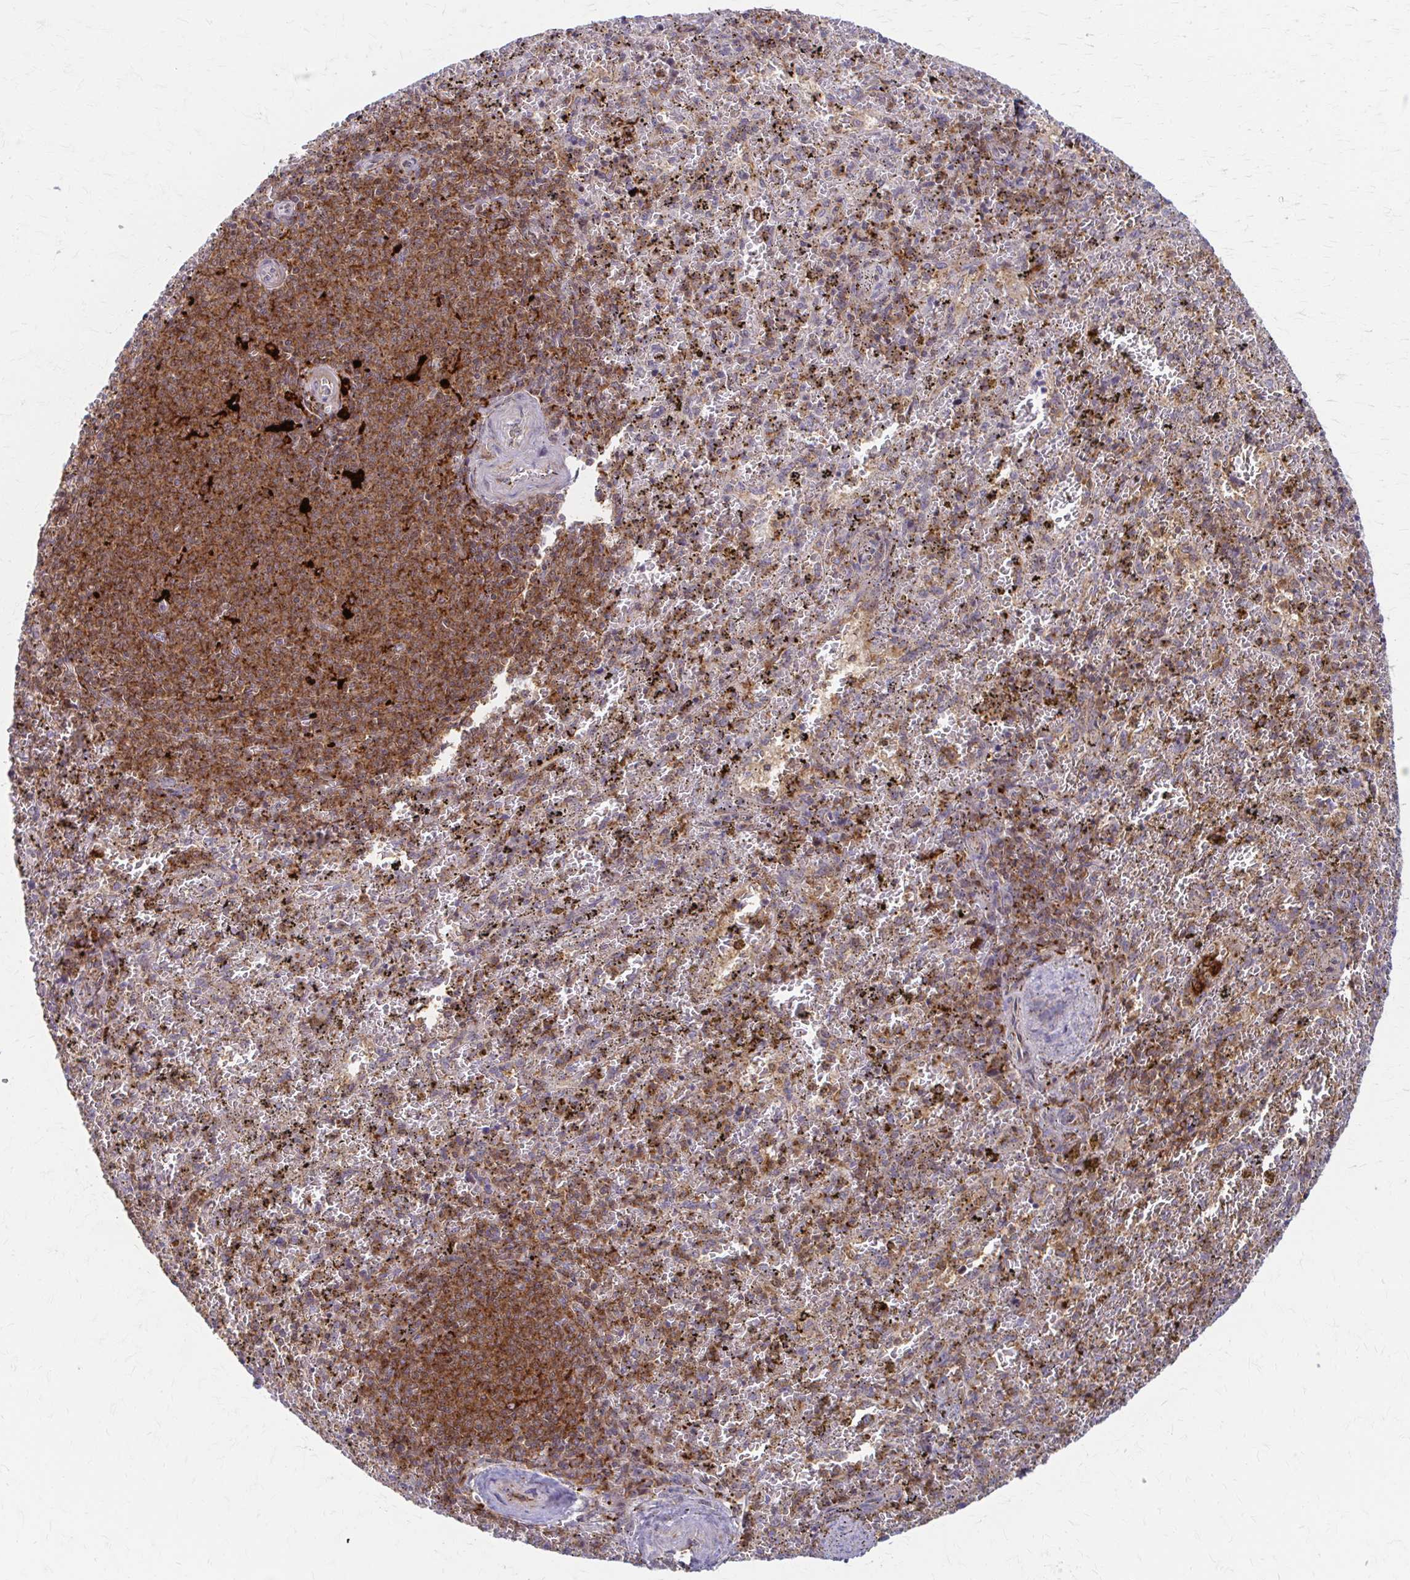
{"staining": {"intensity": "weak", "quantity": "25%-75%", "location": "cytoplasmic/membranous"}, "tissue": "spleen", "cell_type": "Cells in red pulp", "image_type": "normal", "snomed": [{"axis": "morphology", "description": "Normal tissue, NOS"}, {"axis": "topography", "description": "Spleen"}], "caption": "Spleen stained for a protein displays weak cytoplasmic/membranous positivity in cells in red pulp. (DAB (3,3'-diaminobenzidine) = brown stain, brightfield microscopy at high magnification).", "gene": "ARHGAP35", "patient": {"sex": "female", "age": 50}}